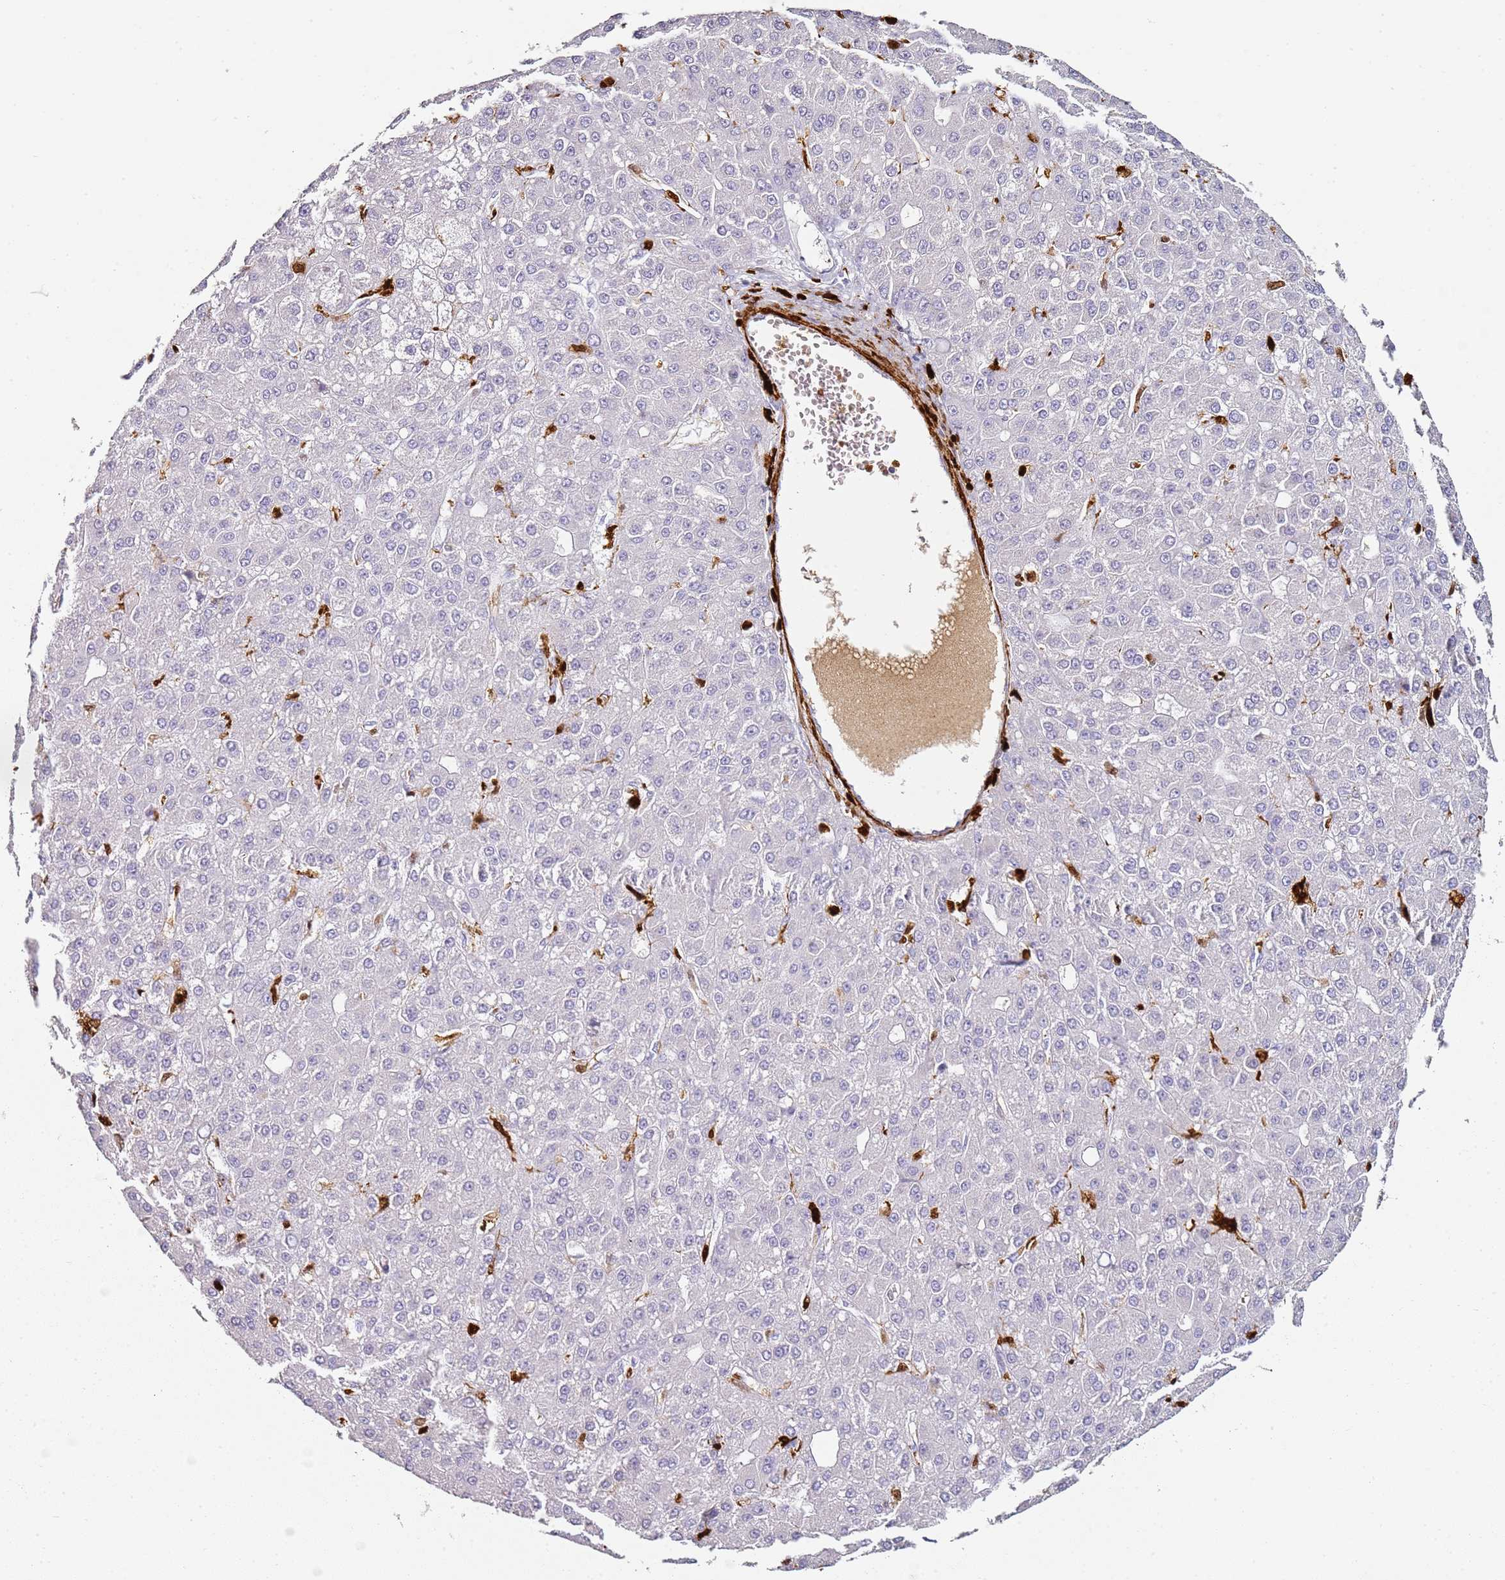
{"staining": {"intensity": "negative", "quantity": "none", "location": "none"}, "tissue": "liver cancer", "cell_type": "Tumor cells", "image_type": "cancer", "snomed": [{"axis": "morphology", "description": "Carcinoma, Hepatocellular, NOS"}, {"axis": "topography", "description": "Liver"}], "caption": "A histopathology image of liver hepatocellular carcinoma stained for a protein demonstrates no brown staining in tumor cells.", "gene": "S100A4", "patient": {"sex": "male", "age": 67}}